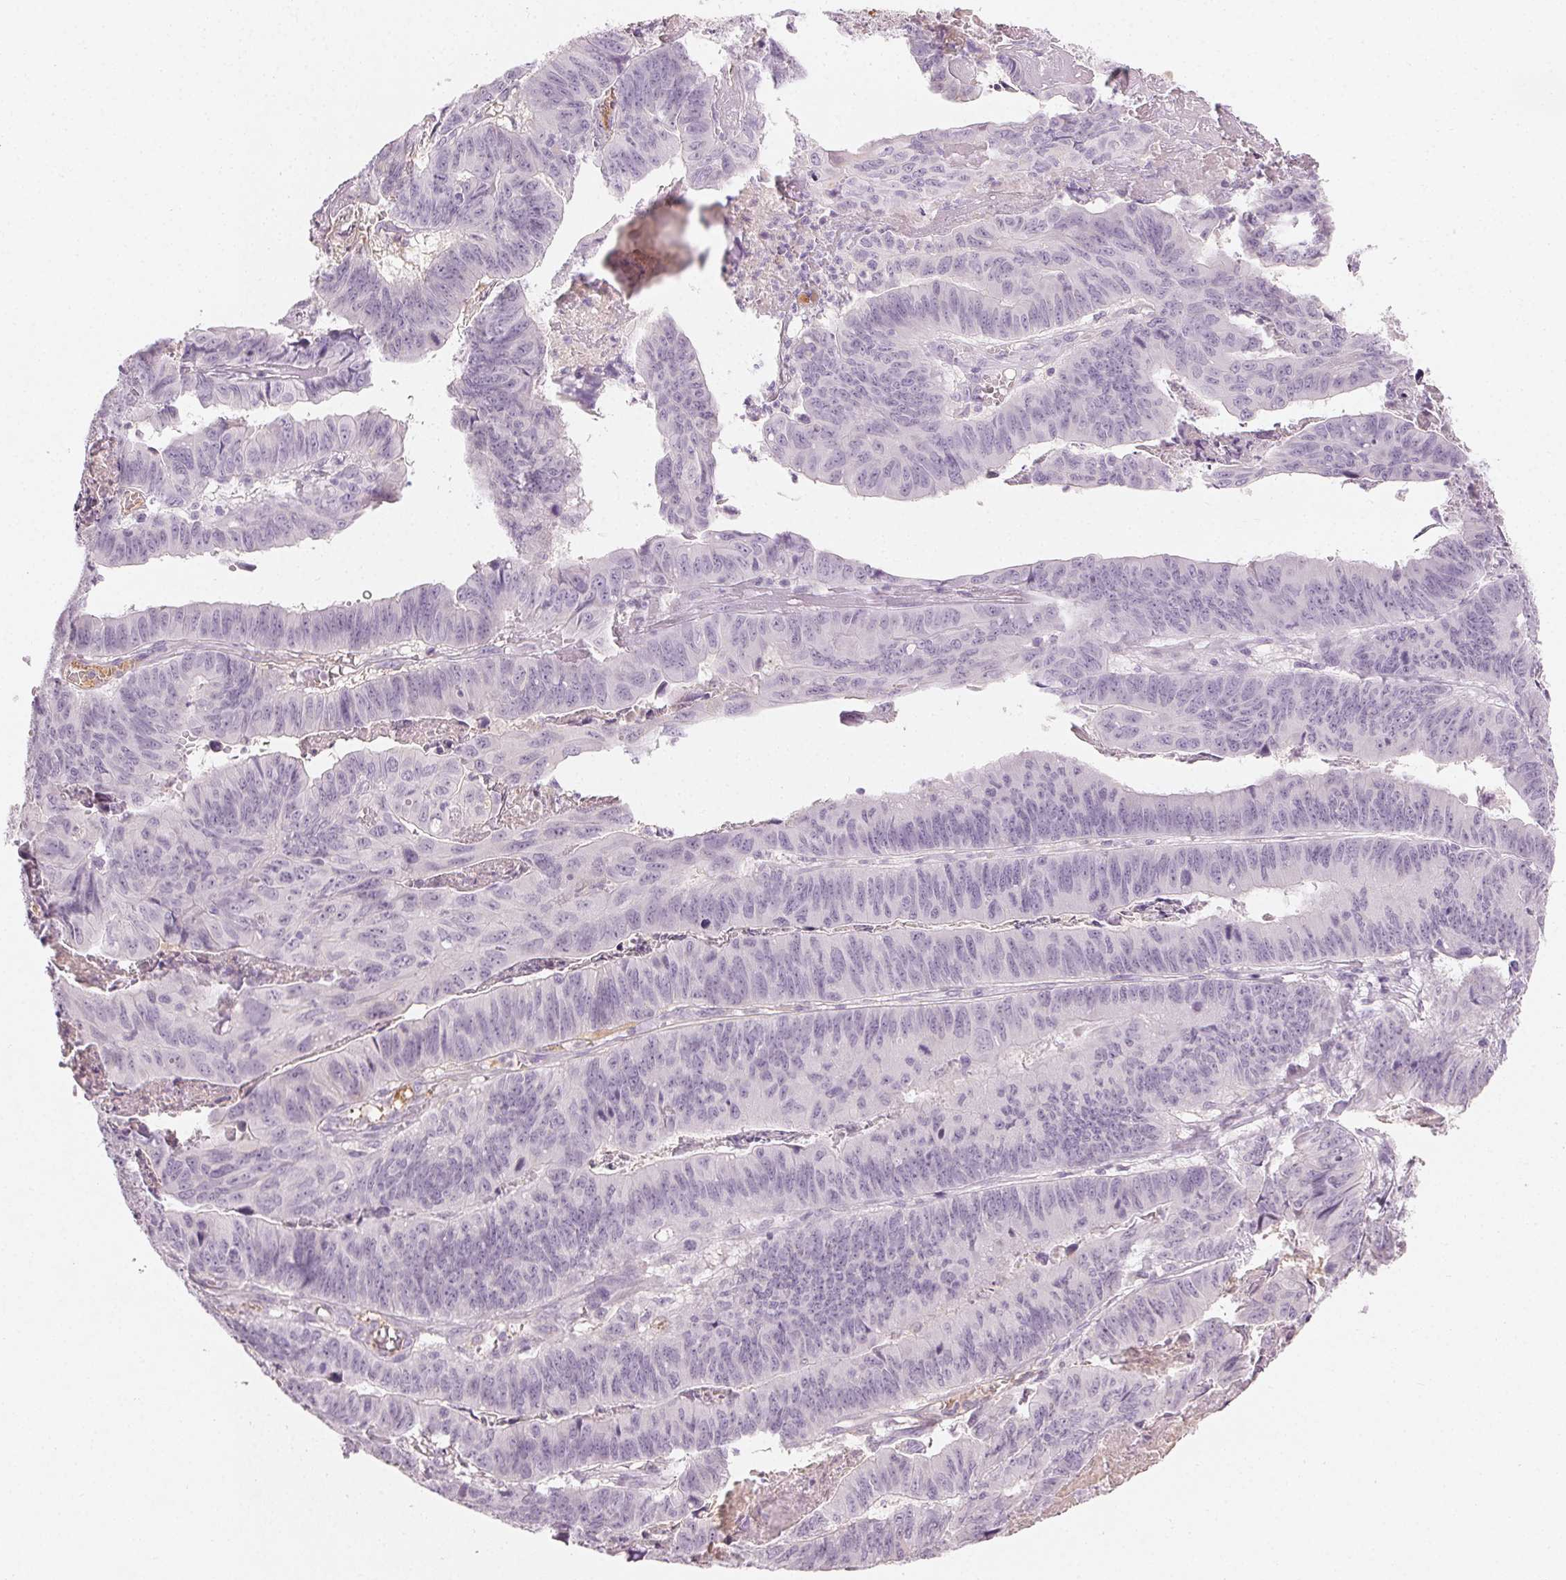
{"staining": {"intensity": "negative", "quantity": "none", "location": "none"}, "tissue": "stomach cancer", "cell_type": "Tumor cells", "image_type": "cancer", "snomed": [{"axis": "morphology", "description": "Adenocarcinoma, NOS"}, {"axis": "topography", "description": "Stomach, lower"}], "caption": "A histopathology image of stomach cancer stained for a protein exhibits no brown staining in tumor cells. The staining was performed using DAB to visualize the protein expression in brown, while the nuclei were stained in blue with hematoxylin (Magnification: 20x).", "gene": "AFM", "patient": {"sex": "male", "age": 77}}